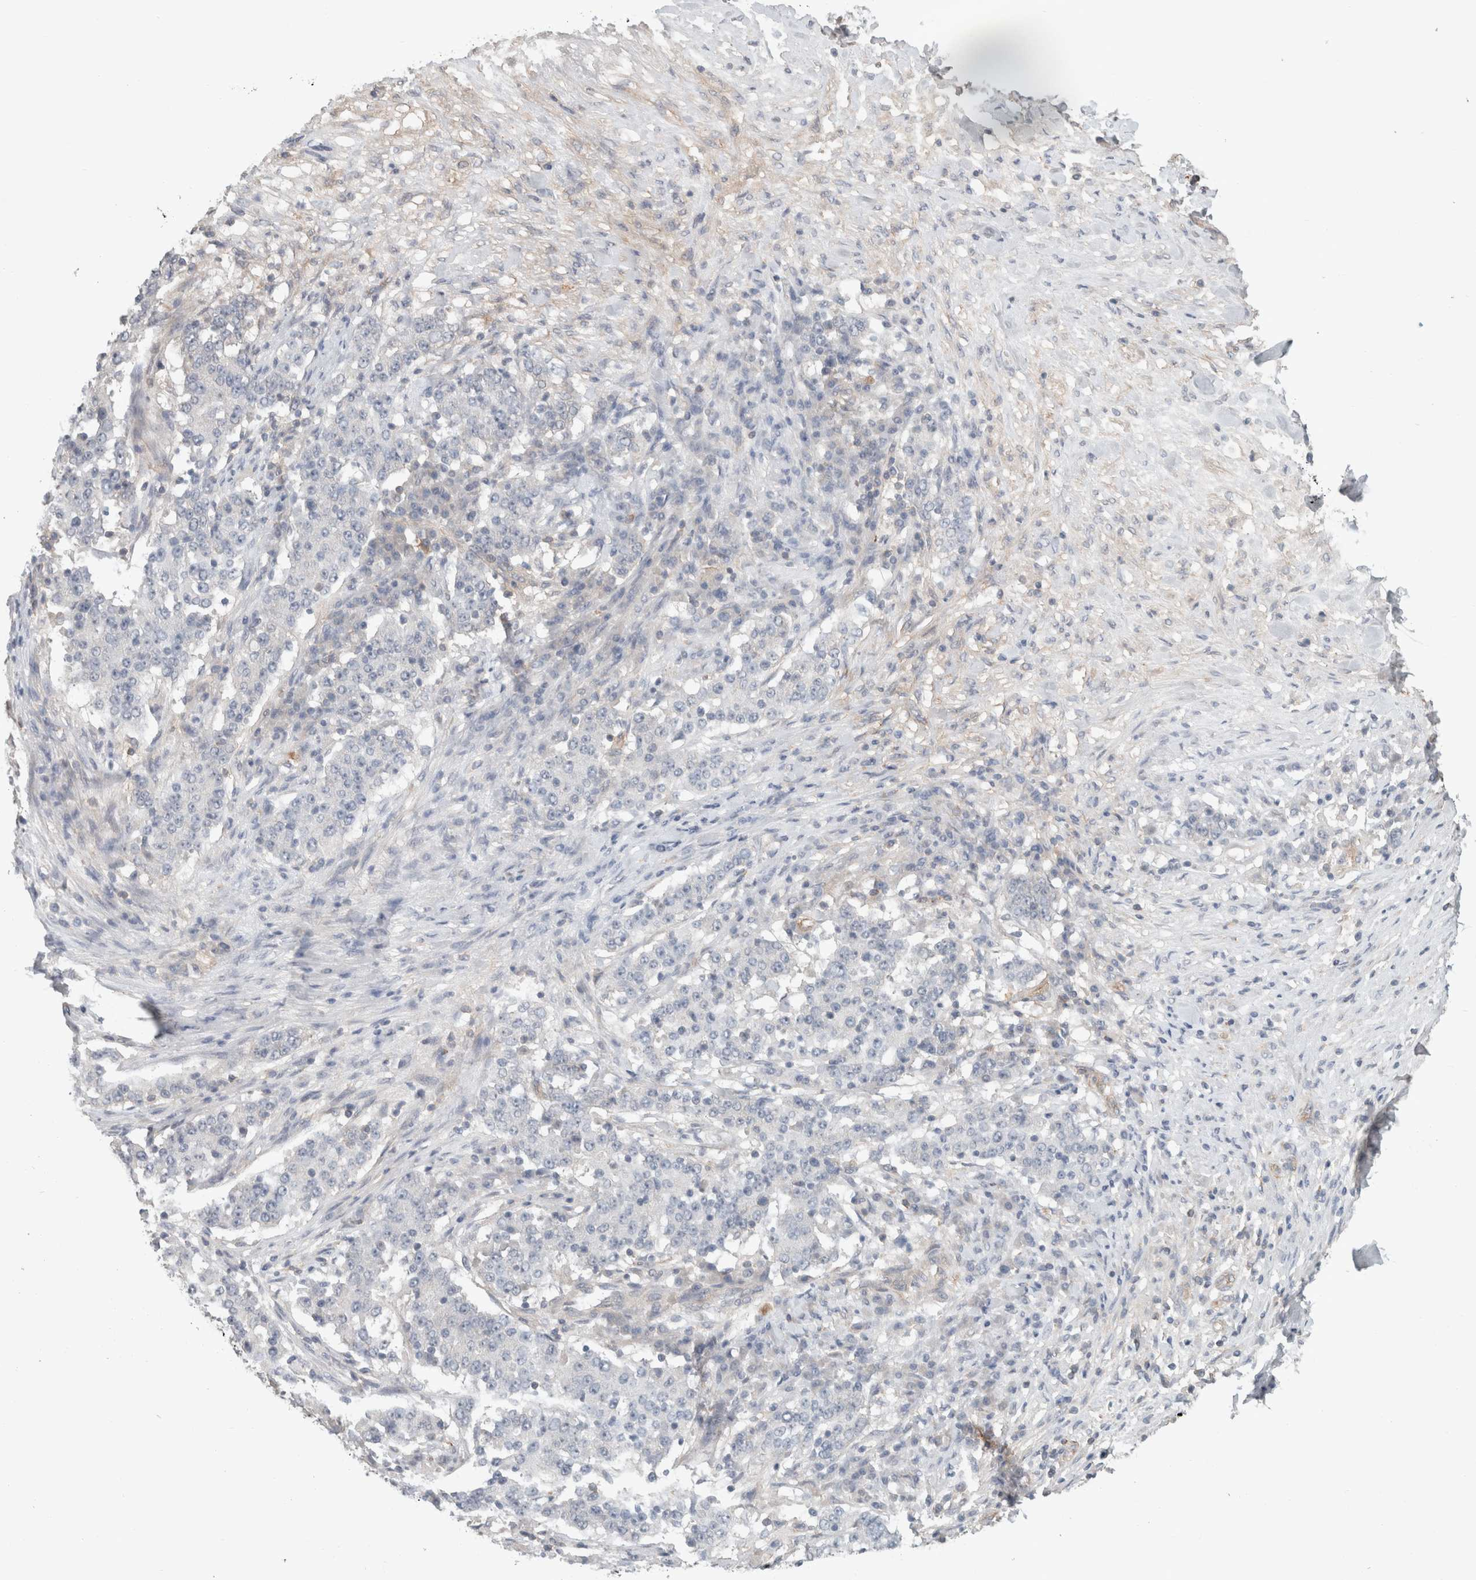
{"staining": {"intensity": "negative", "quantity": "none", "location": "none"}, "tissue": "stomach cancer", "cell_type": "Tumor cells", "image_type": "cancer", "snomed": [{"axis": "morphology", "description": "Adenocarcinoma, NOS"}, {"axis": "topography", "description": "Stomach"}], "caption": "Immunohistochemical staining of adenocarcinoma (stomach) shows no significant expression in tumor cells.", "gene": "RASAL2", "patient": {"sex": "male", "age": 59}}